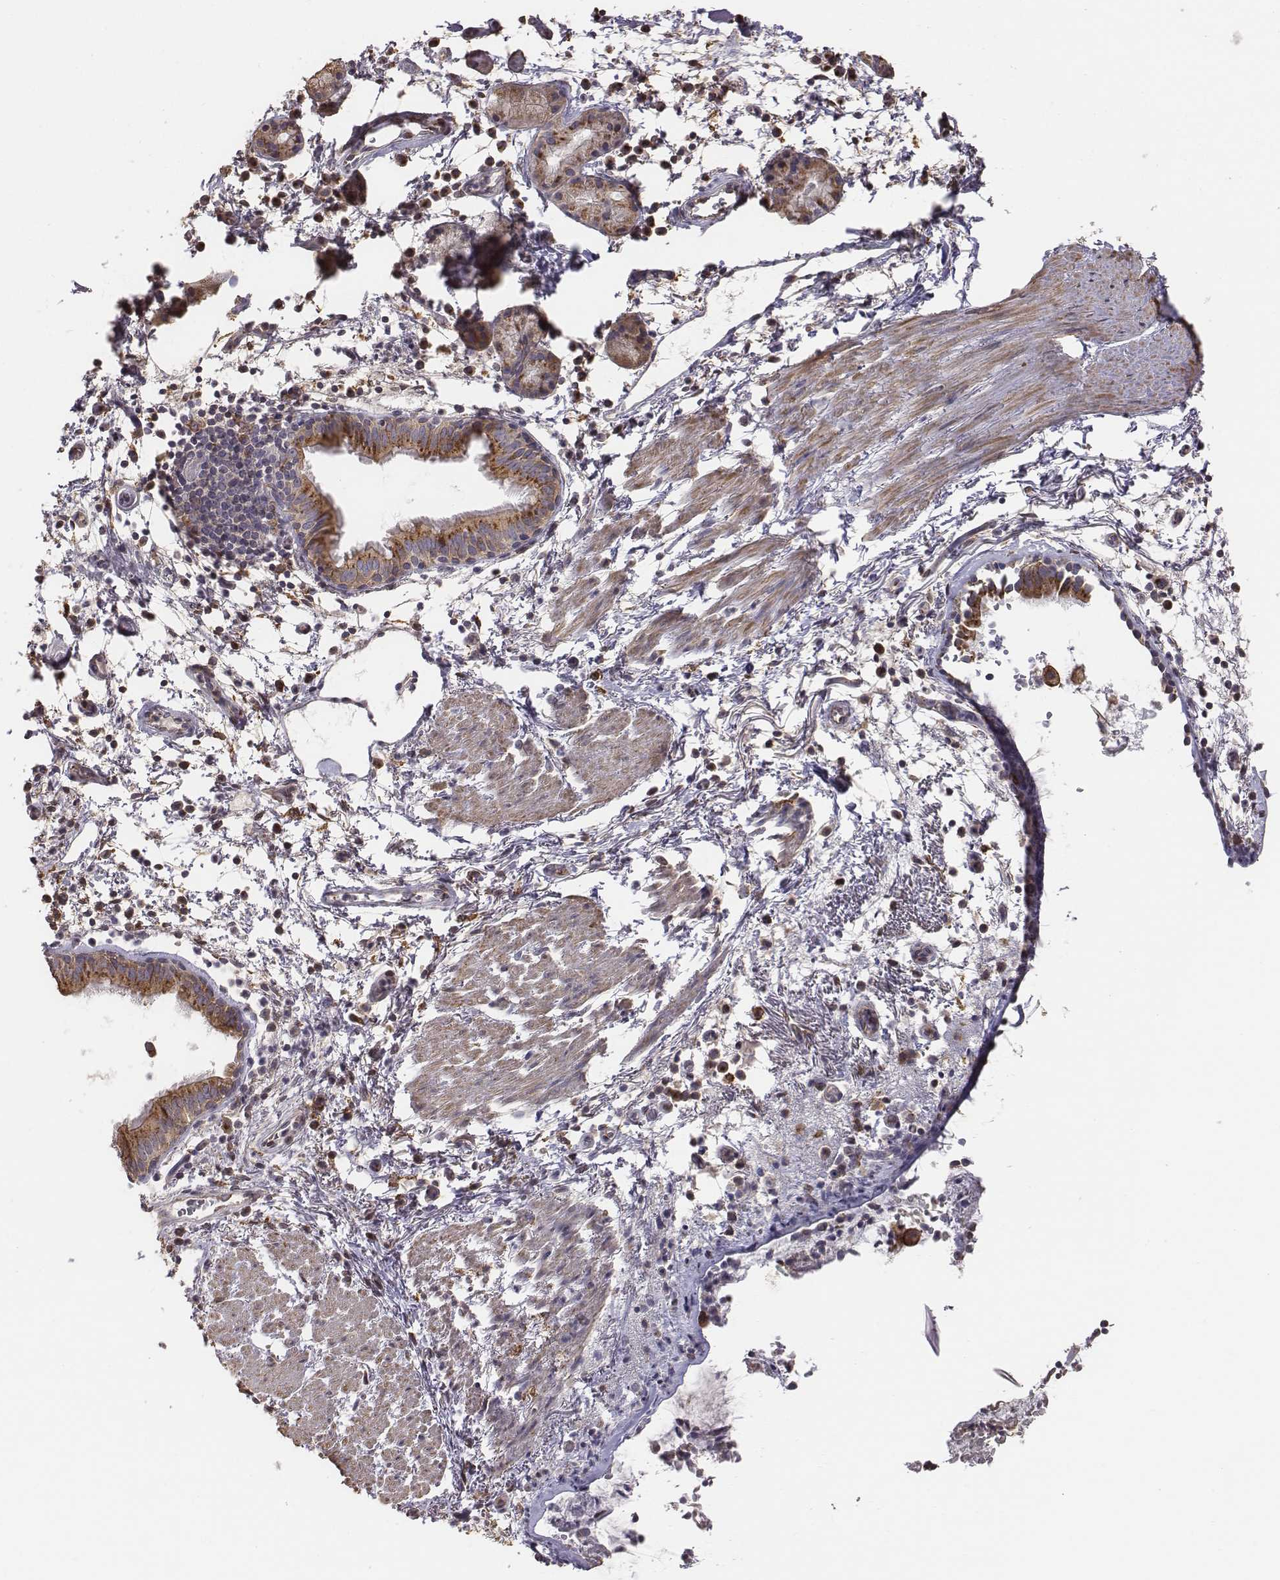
{"staining": {"intensity": "strong", "quantity": ">75%", "location": "cytoplasmic/membranous"}, "tissue": "bronchus", "cell_type": "Respiratory epithelial cells", "image_type": "normal", "snomed": [{"axis": "morphology", "description": "Normal tissue, NOS"}, {"axis": "topography", "description": "Bronchus"}], "caption": "High-power microscopy captured an immunohistochemistry (IHC) photomicrograph of benign bronchus, revealing strong cytoplasmic/membranous positivity in about >75% of respiratory epithelial cells. The staining is performed using DAB brown chromogen to label protein expression. The nuclei are counter-stained blue using hematoxylin.", "gene": "AP1B1", "patient": {"sex": "female", "age": 64}}